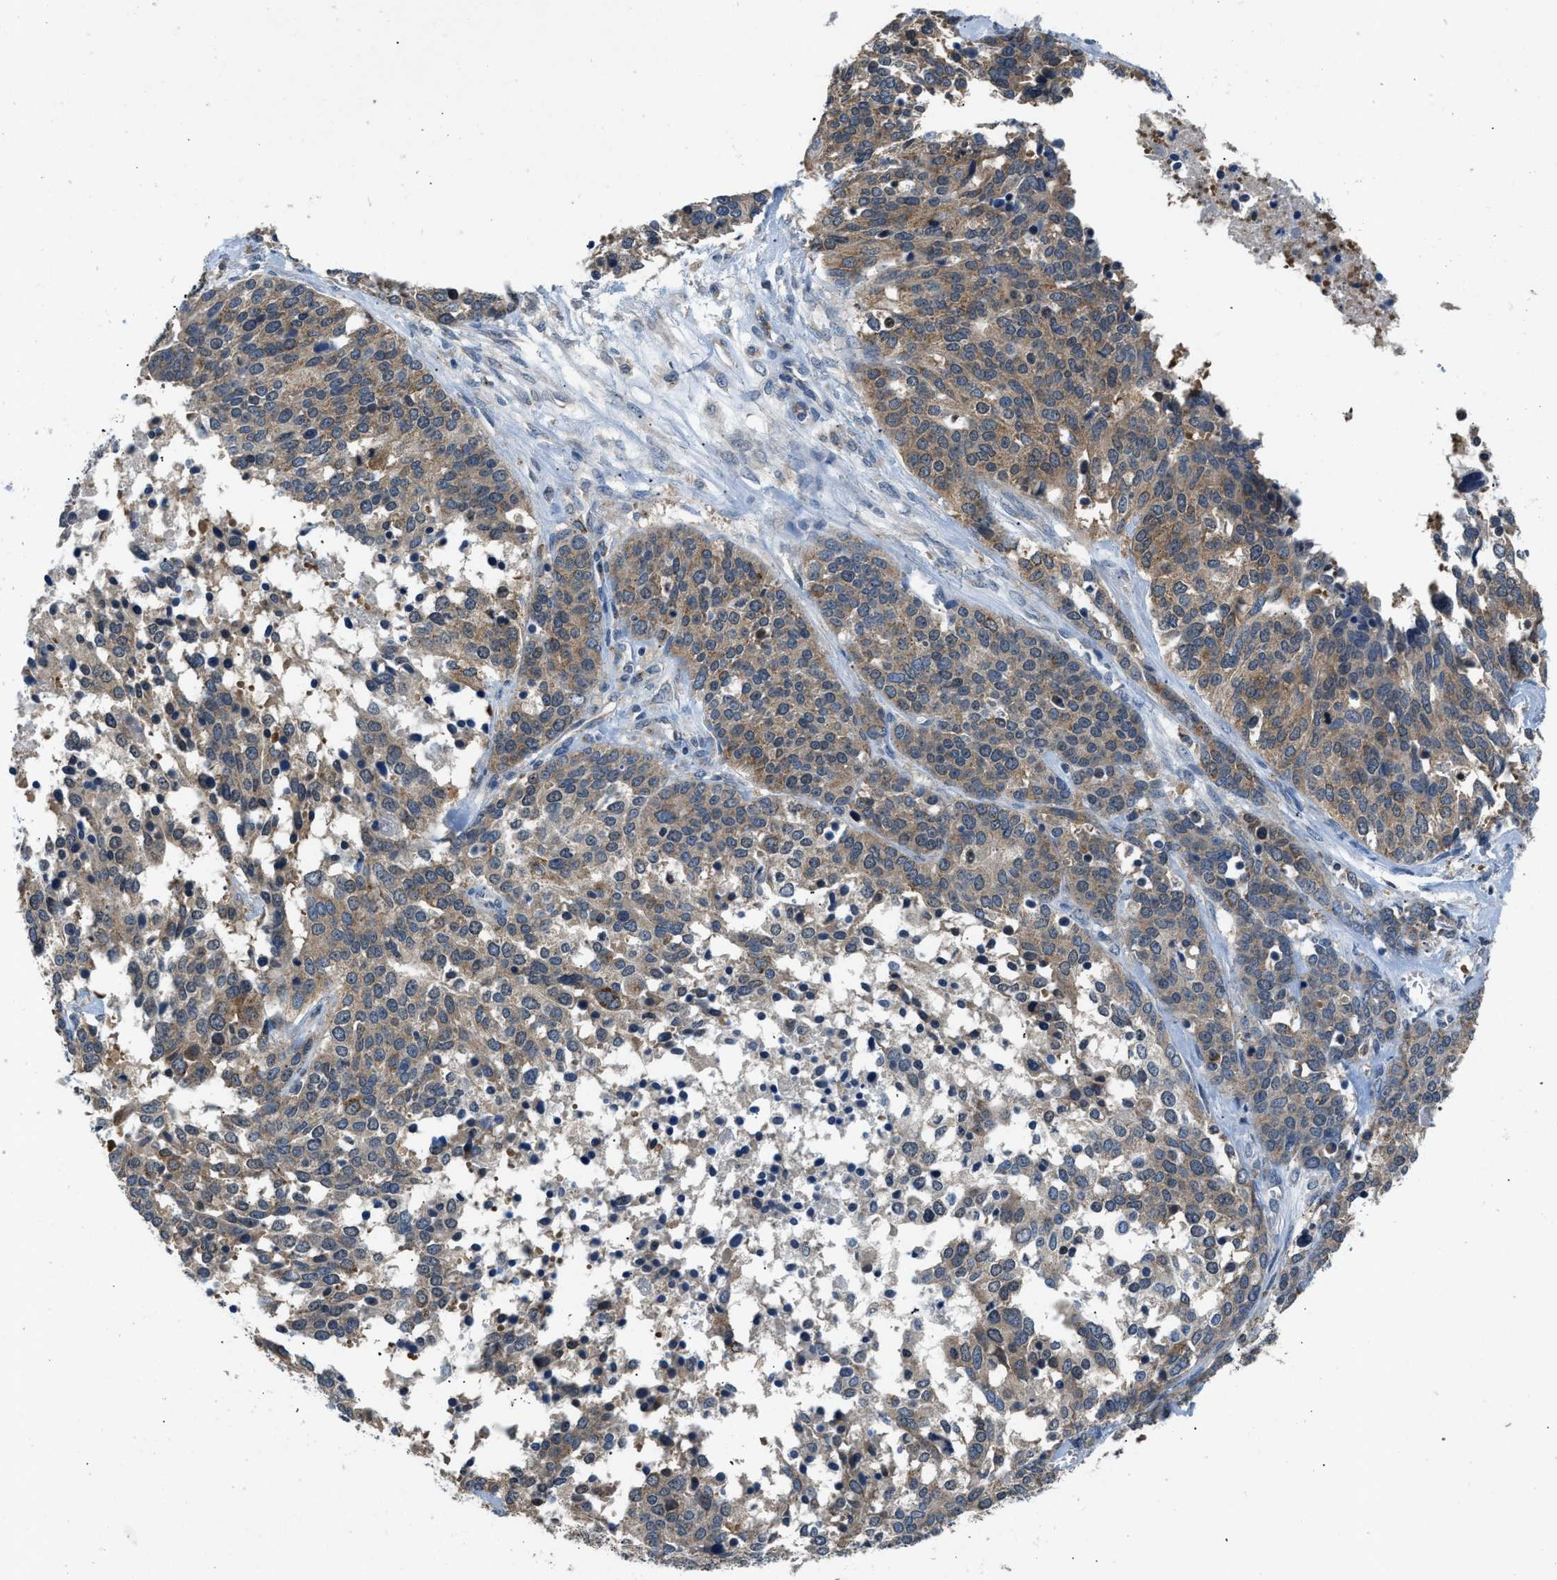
{"staining": {"intensity": "weak", "quantity": ">75%", "location": "cytoplasmic/membranous"}, "tissue": "ovarian cancer", "cell_type": "Tumor cells", "image_type": "cancer", "snomed": [{"axis": "morphology", "description": "Cystadenocarcinoma, serous, NOS"}, {"axis": "topography", "description": "Ovary"}], "caption": "Human serous cystadenocarcinoma (ovarian) stained for a protein (brown) displays weak cytoplasmic/membranous positive staining in approximately >75% of tumor cells.", "gene": "TOMM34", "patient": {"sex": "female", "age": 44}}